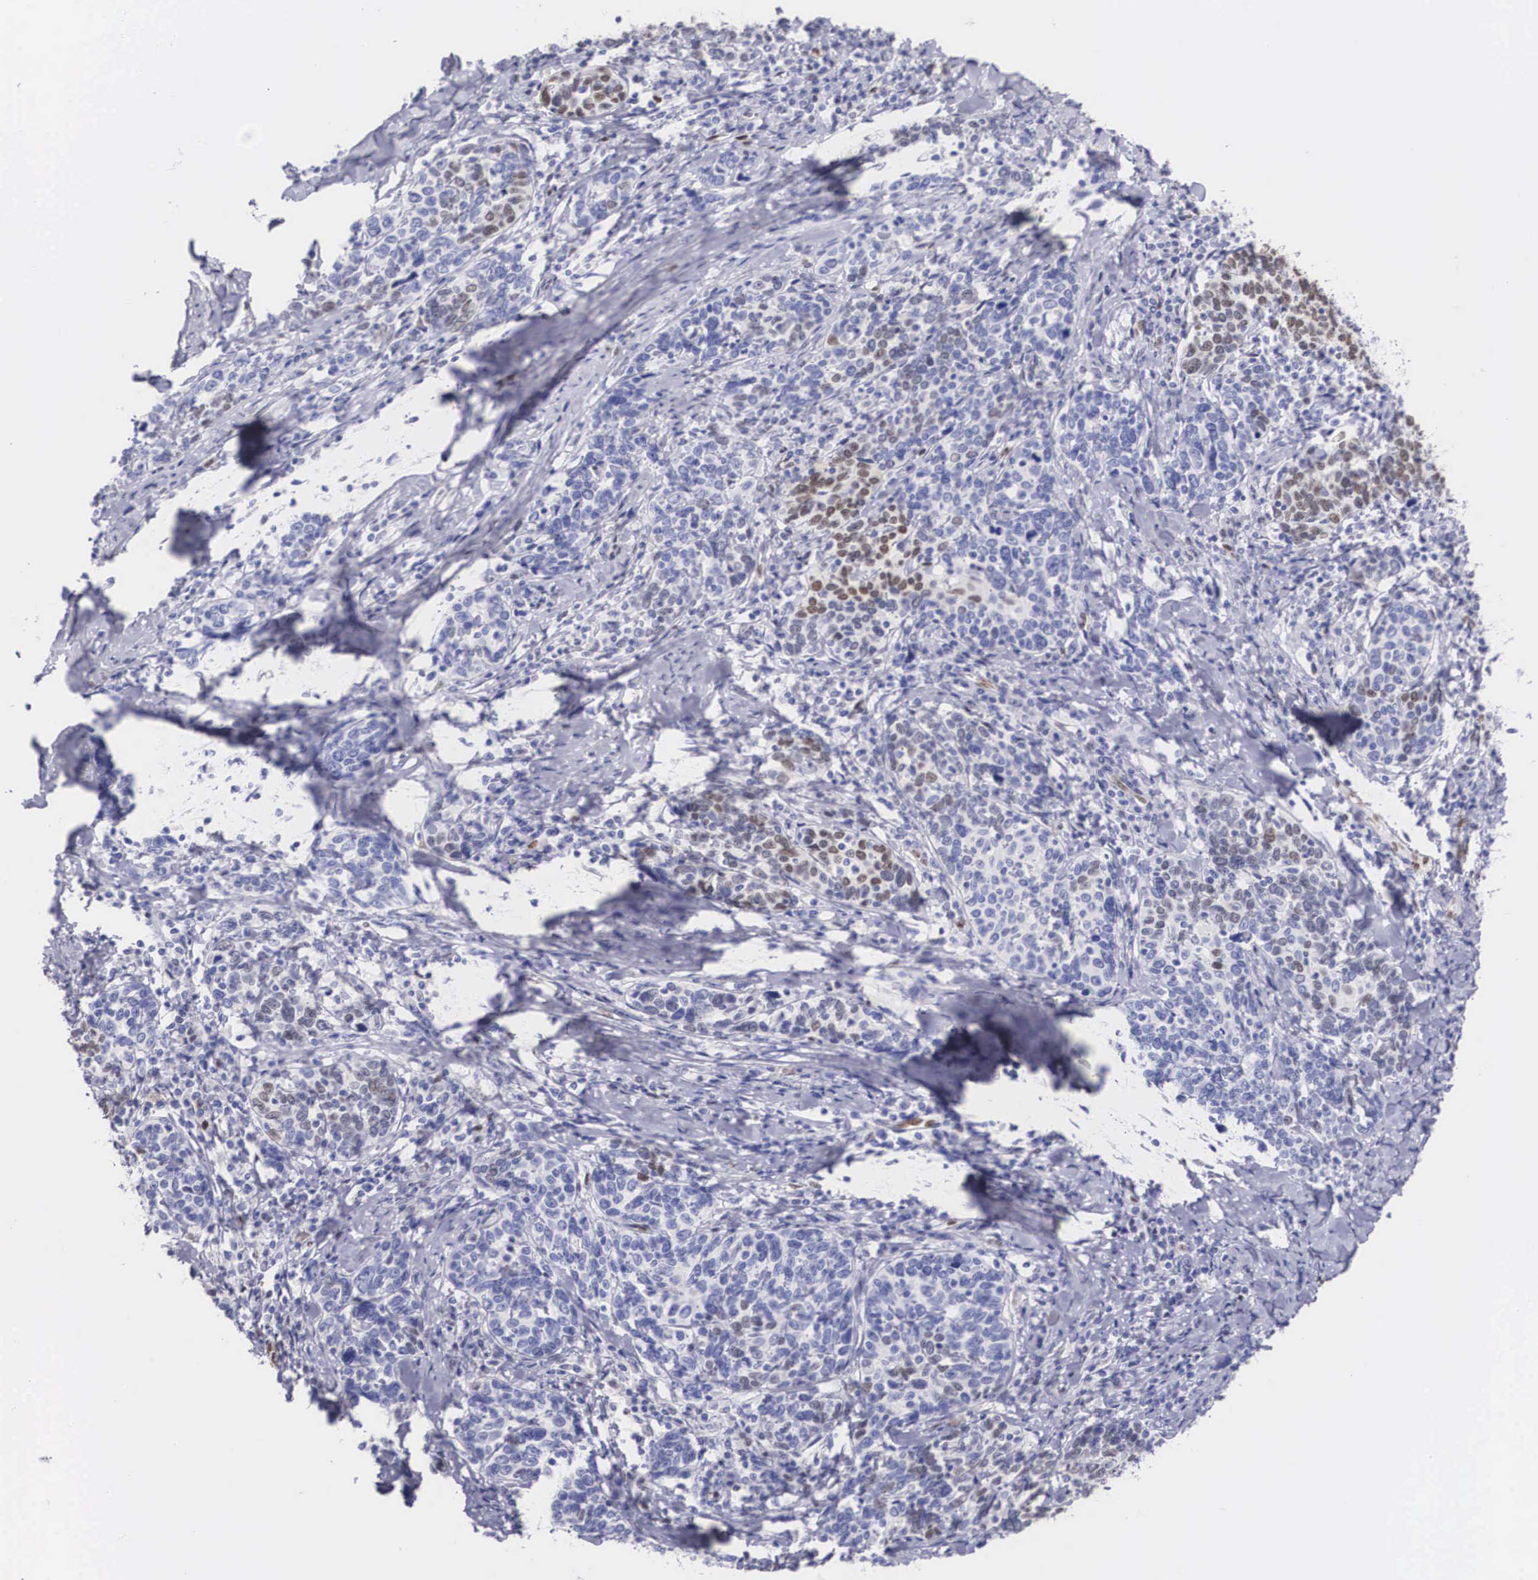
{"staining": {"intensity": "moderate", "quantity": "25%-75%", "location": "nuclear"}, "tissue": "cervical cancer", "cell_type": "Tumor cells", "image_type": "cancer", "snomed": [{"axis": "morphology", "description": "Squamous cell carcinoma, NOS"}, {"axis": "topography", "description": "Cervix"}], "caption": "This is a micrograph of immunohistochemistry staining of squamous cell carcinoma (cervical), which shows moderate positivity in the nuclear of tumor cells.", "gene": "HMGN5", "patient": {"sex": "female", "age": 41}}